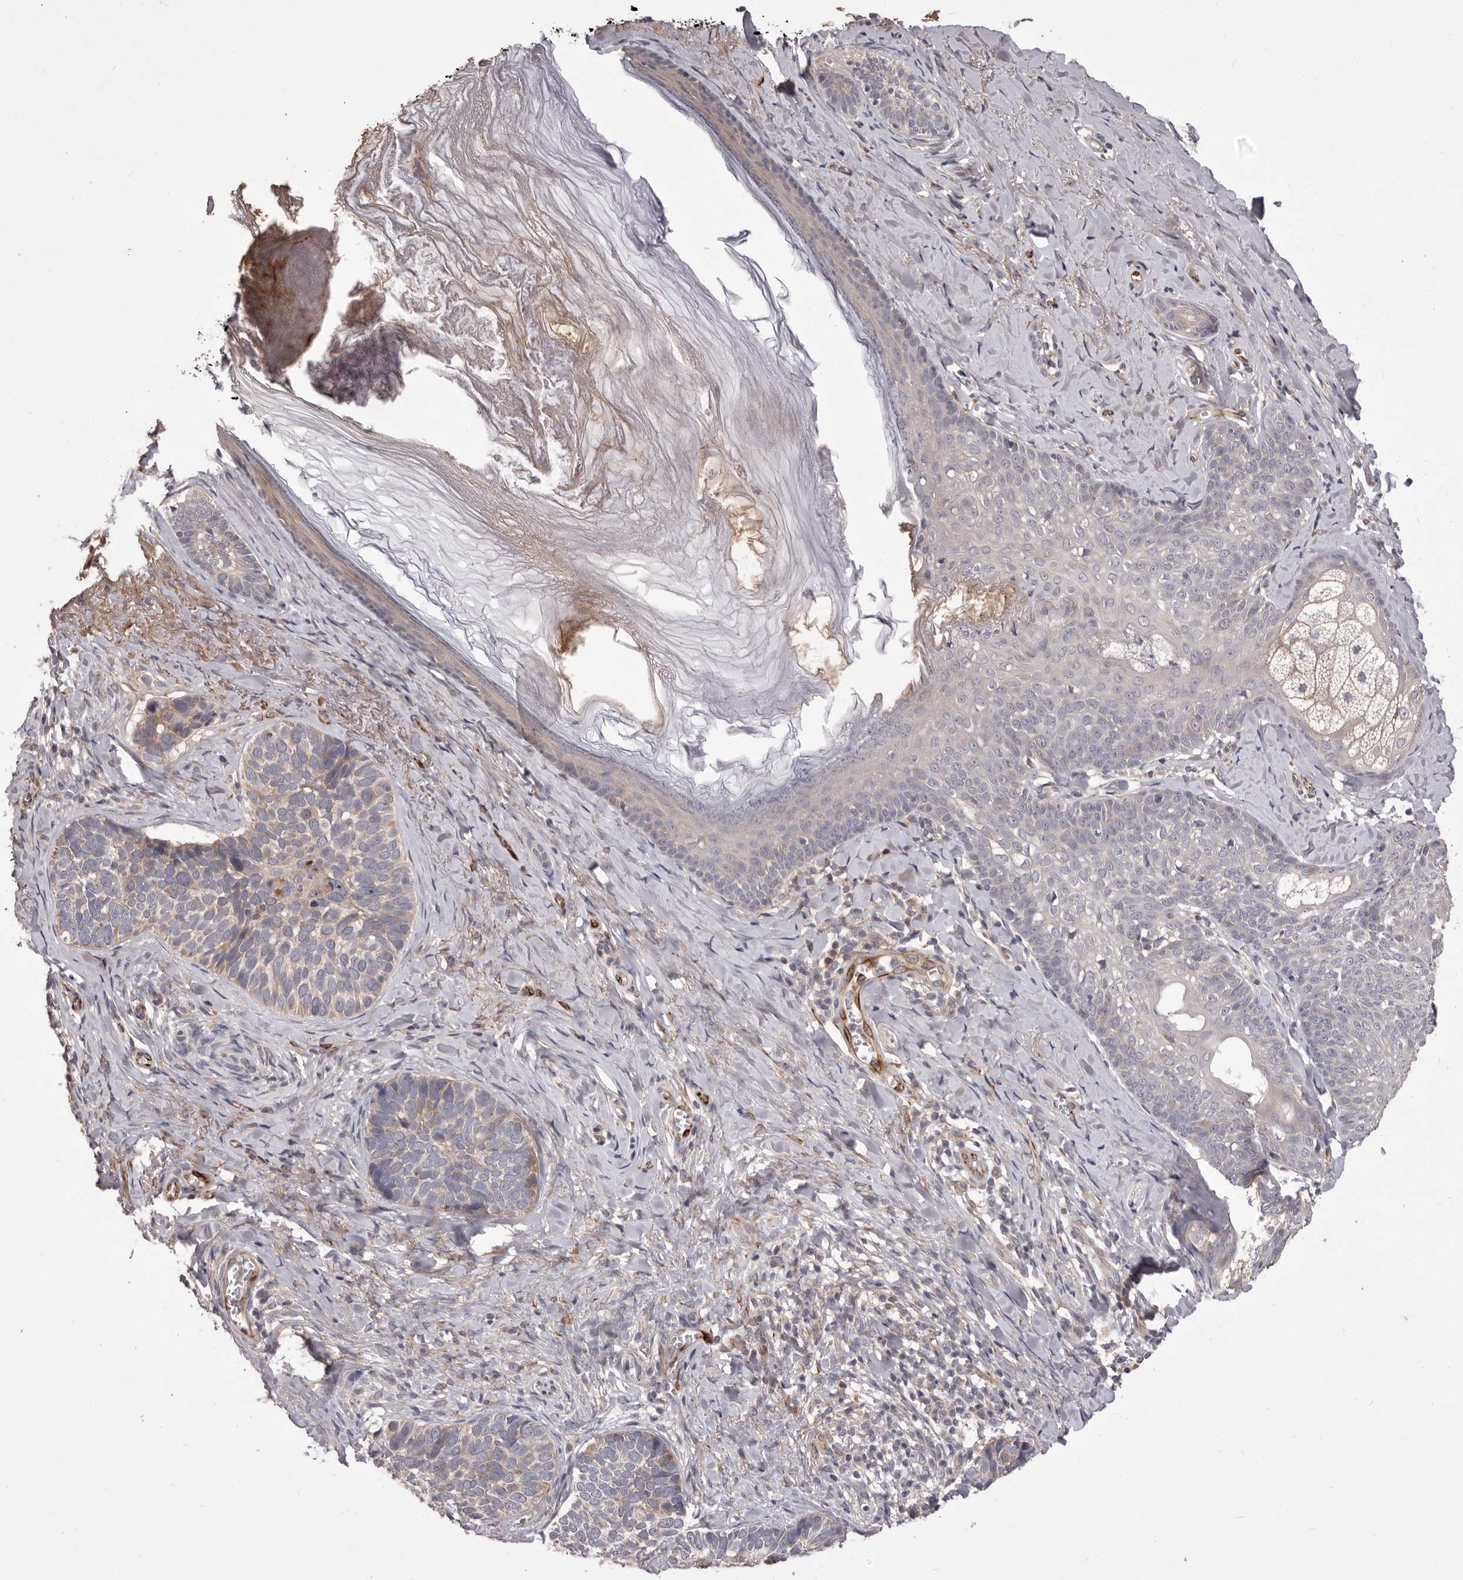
{"staining": {"intensity": "weak", "quantity": "<25%", "location": "cytoplasmic/membranous"}, "tissue": "skin cancer", "cell_type": "Tumor cells", "image_type": "cancer", "snomed": [{"axis": "morphology", "description": "Basal cell carcinoma"}, {"axis": "topography", "description": "Skin"}], "caption": "A histopathology image of human skin cancer is negative for staining in tumor cells.", "gene": "PNRC1", "patient": {"sex": "male", "age": 62}}